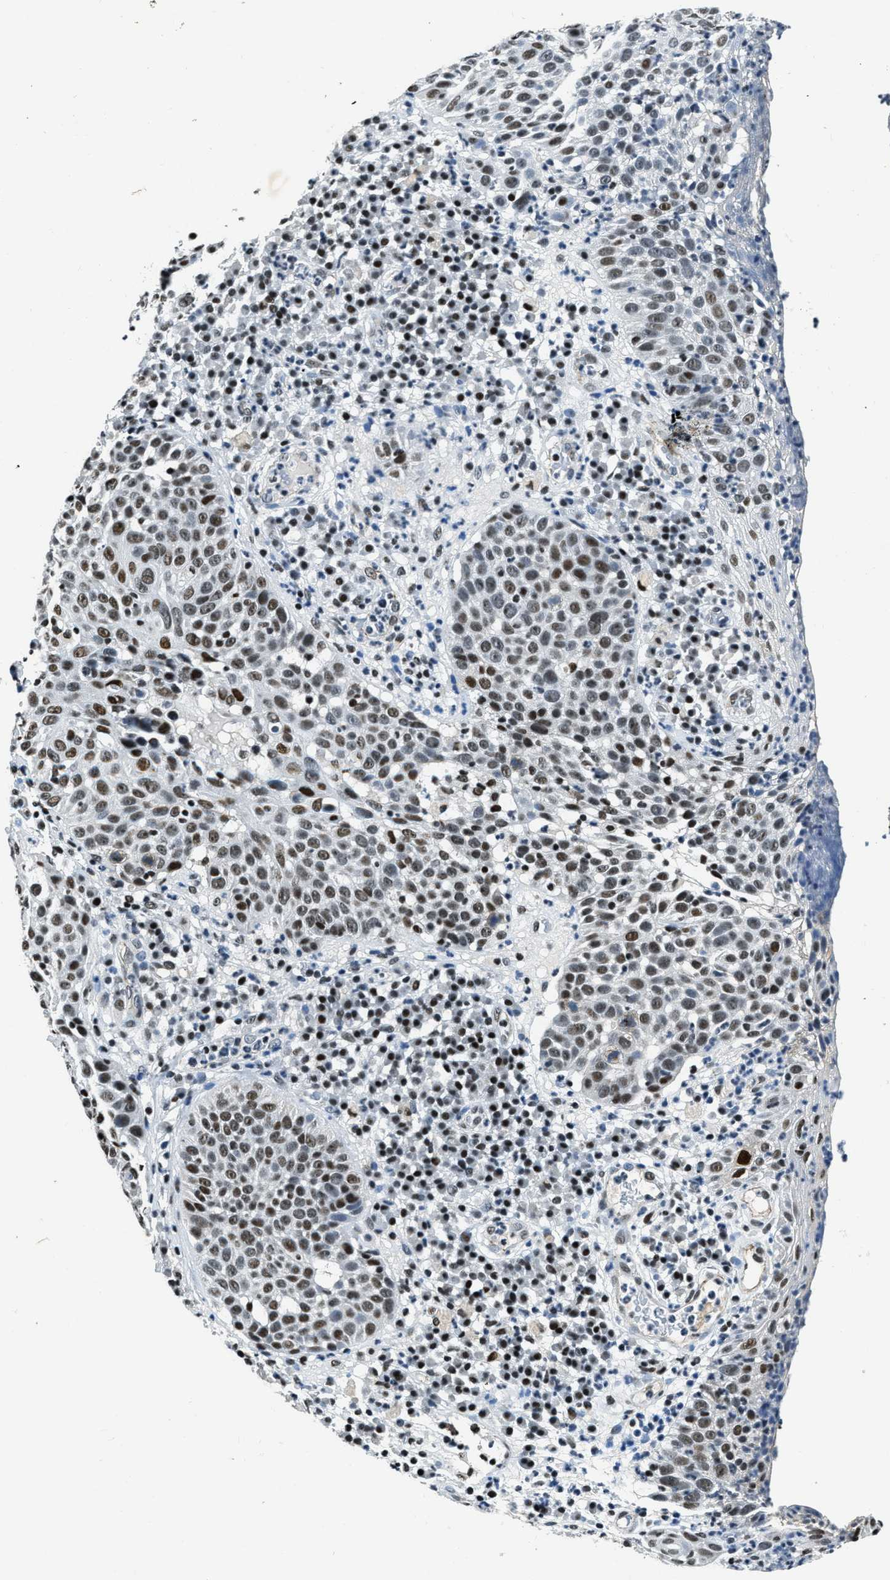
{"staining": {"intensity": "moderate", "quantity": ">75%", "location": "nuclear"}, "tissue": "skin cancer", "cell_type": "Tumor cells", "image_type": "cancer", "snomed": [{"axis": "morphology", "description": "Squamous cell carcinoma in situ, NOS"}, {"axis": "morphology", "description": "Squamous cell carcinoma, NOS"}, {"axis": "topography", "description": "Skin"}], "caption": "Skin cancer tissue demonstrates moderate nuclear positivity in approximately >75% of tumor cells, visualized by immunohistochemistry. The staining is performed using DAB brown chromogen to label protein expression. The nuclei are counter-stained blue using hematoxylin.", "gene": "CCNE1", "patient": {"sex": "male", "age": 93}}